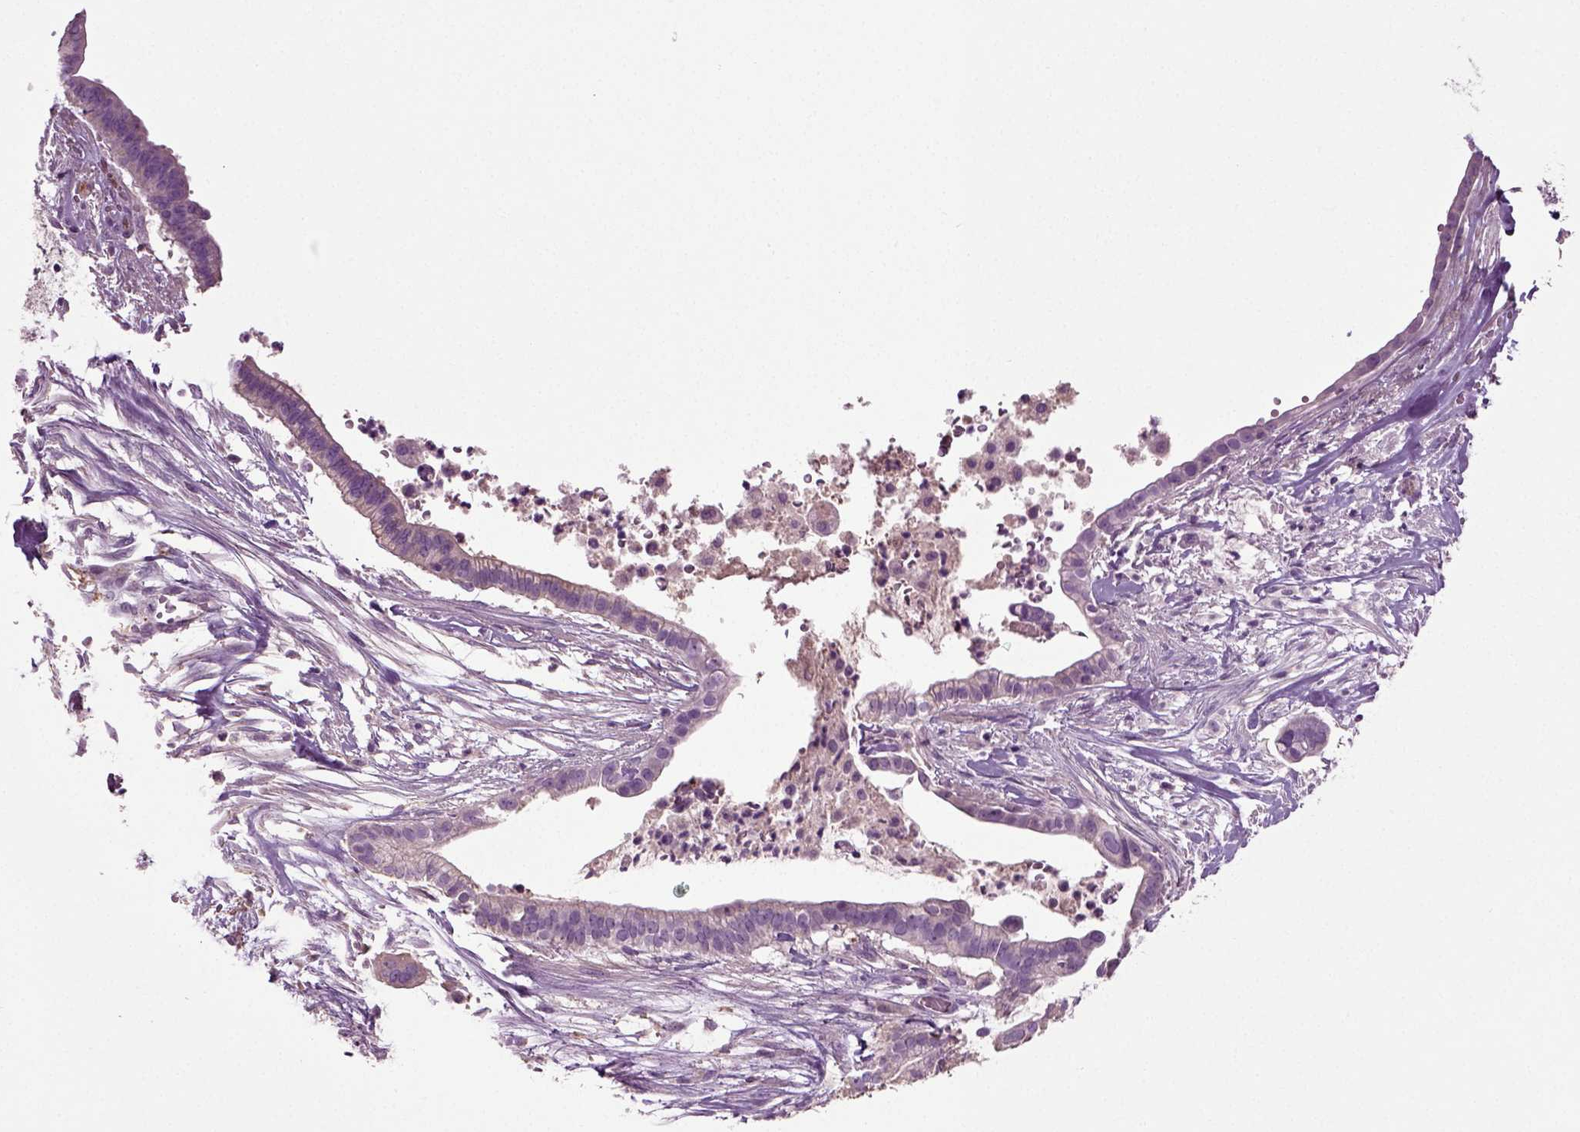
{"staining": {"intensity": "negative", "quantity": "none", "location": "none"}, "tissue": "pancreatic cancer", "cell_type": "Tumor cells", "image_type": "cancer", "snomed": [{"axis": "morphology", "description": "Adenocarcinoma, NOS"}, {"axis": "topography", "description": "Pancreas"}], "caption": "High power microscopy histopathology image of an immunohistochemistry (IHC) micrograph of adenocarcinoma (pancreatic), revealing no significant expression in tumor cells.", "gene": "DEFB118", "patient": {"sex": "male", "age": 61}}